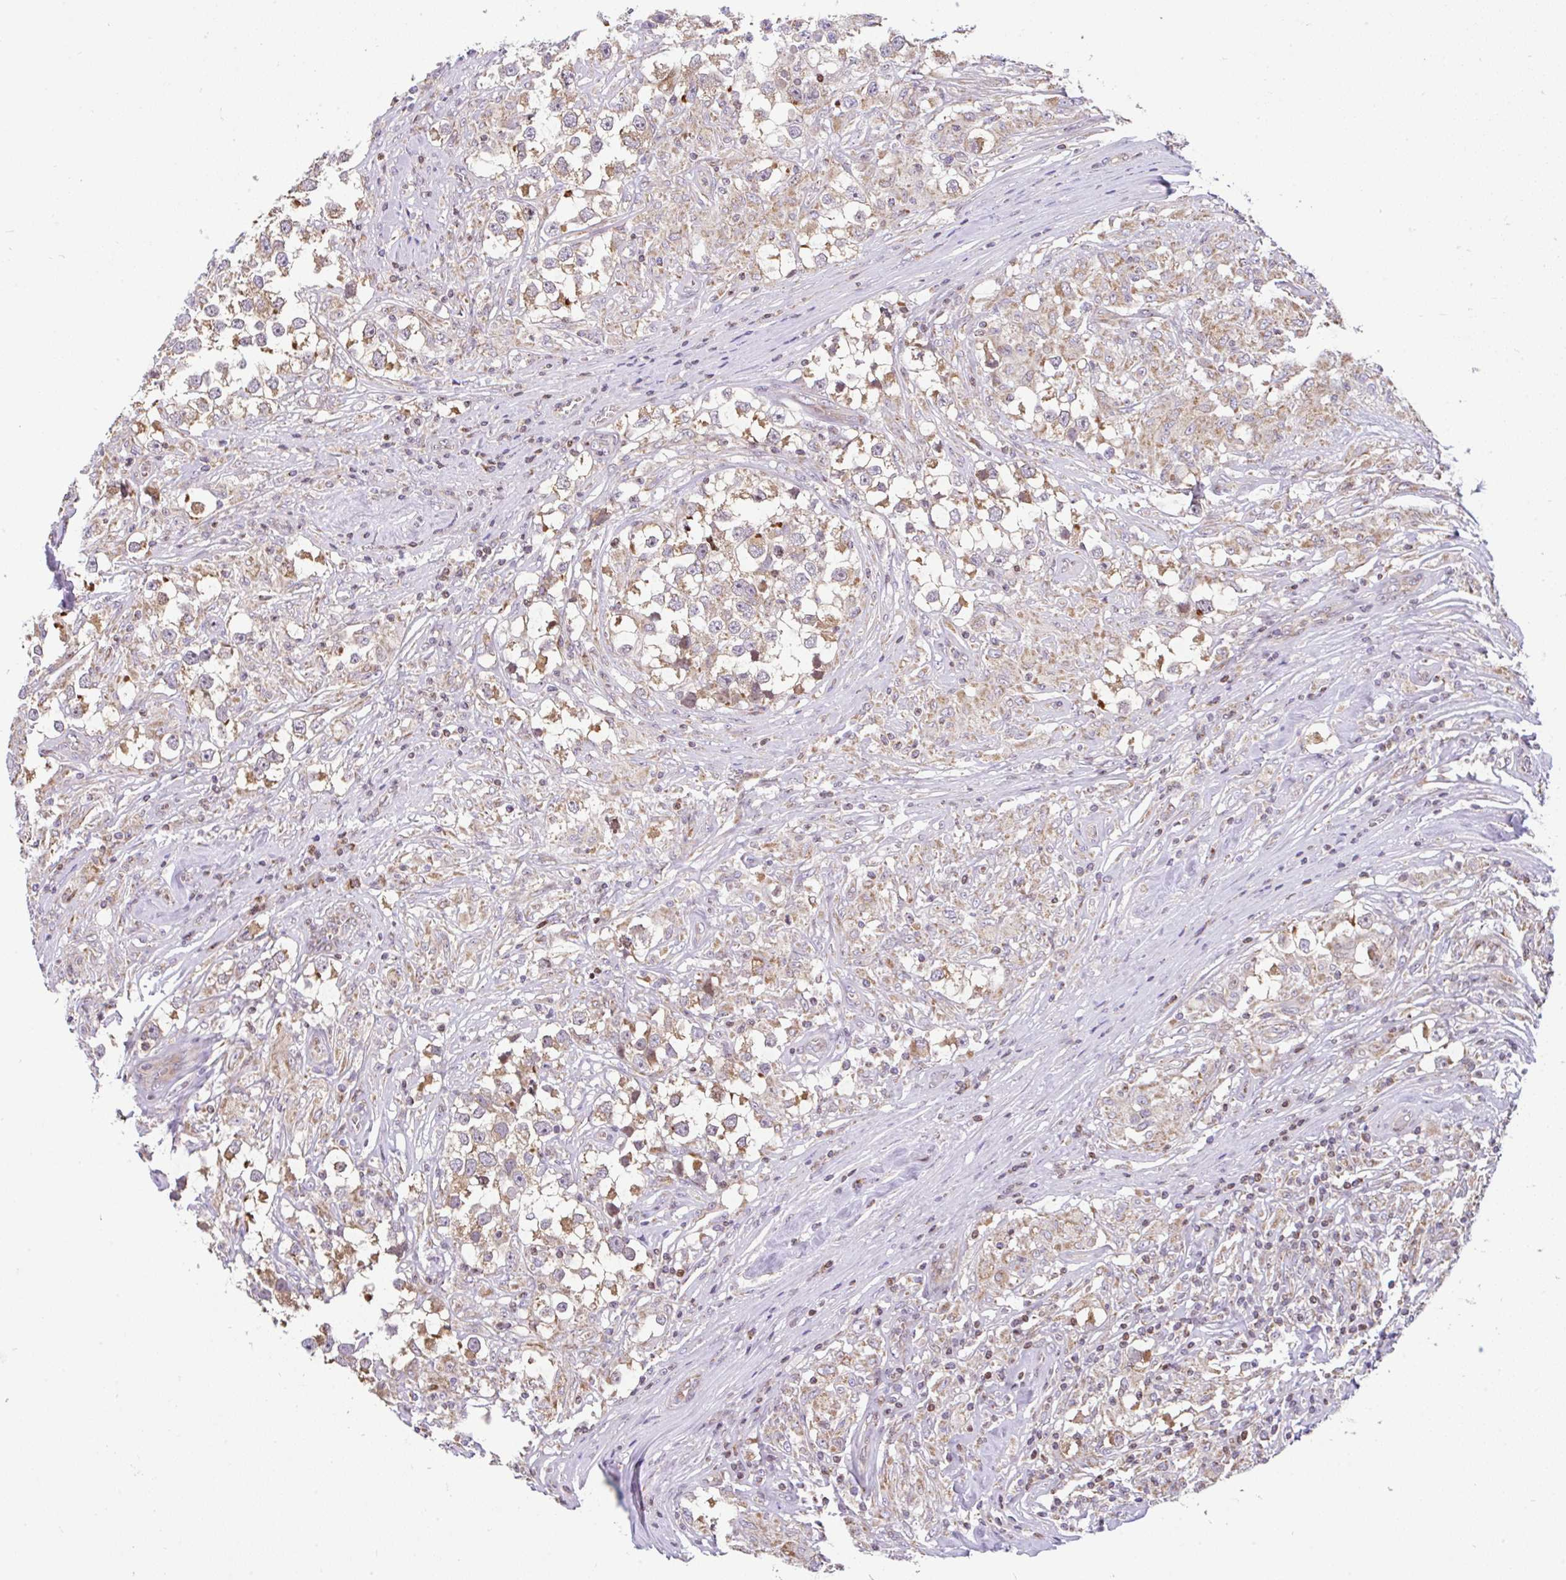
{"staining": {"intensity": "weak", "quantity": ">75%", "location": "cytoplasmic/membranous"}, "tissue": "testis cancer", "cell_type": "Tumor cells", "image_type": "cancer", "snomed": [{"axis": "morphology", "description": "Seminoma, NOS"}, {"axis": "topography", "description": "Testis"}], "caption": "Immunohistochemistry (IHC) image of neoplastic tissue: testis seminoma stained using IHC exhibits low levels of weak protein expression localized specifically in the cytoplasmic/membranous of tumor cells, appearing as a cytoplasmic/membranous brown color.", "gene": "FIGNL1", "patient": {"sex": "male", "age": 46}}